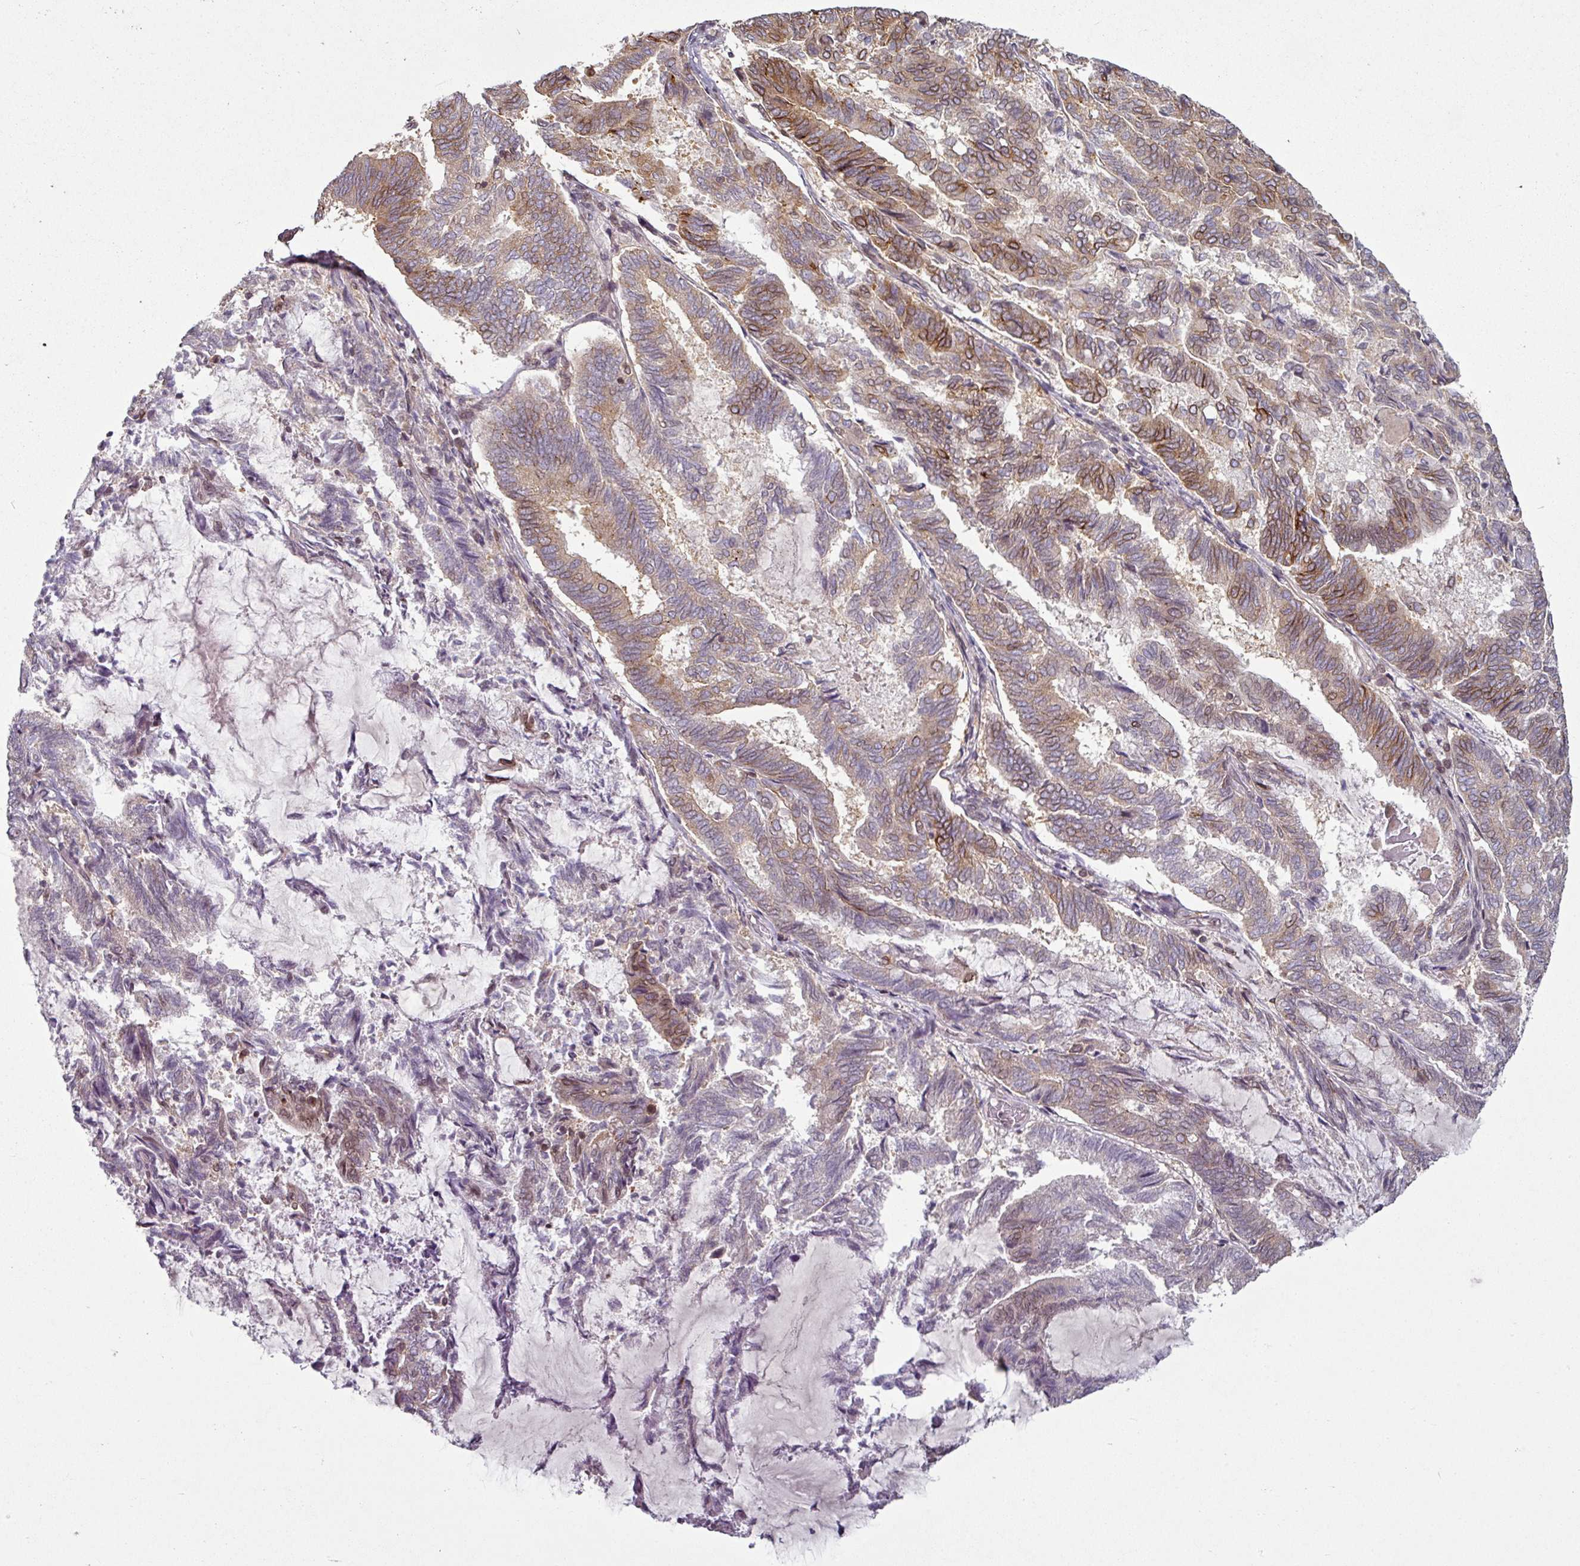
{"staining": {"intensity": "moderate", "quantity": "25%-75%", "location": "cytoplasmic/membranous,nuclear"}, "tissue": "endometrial cancer", "cell_type": "Tumor cells", "image_type": "cancer", "snomed": [{"axis": "morphology", "description": "Adenocarcinoma, NOS"}, {"axis": "topography", "description": "Endometrium"}], "caption": "Immunohistochemical staining of human adenocarcinoma (endometrial) shows moderate cytoplasmic/membranous and nuclear protein positivity in about 25%-75% of tumor cells.", "gene": "RANGAP1", "patient": {"sex": "female", "age": 80}}